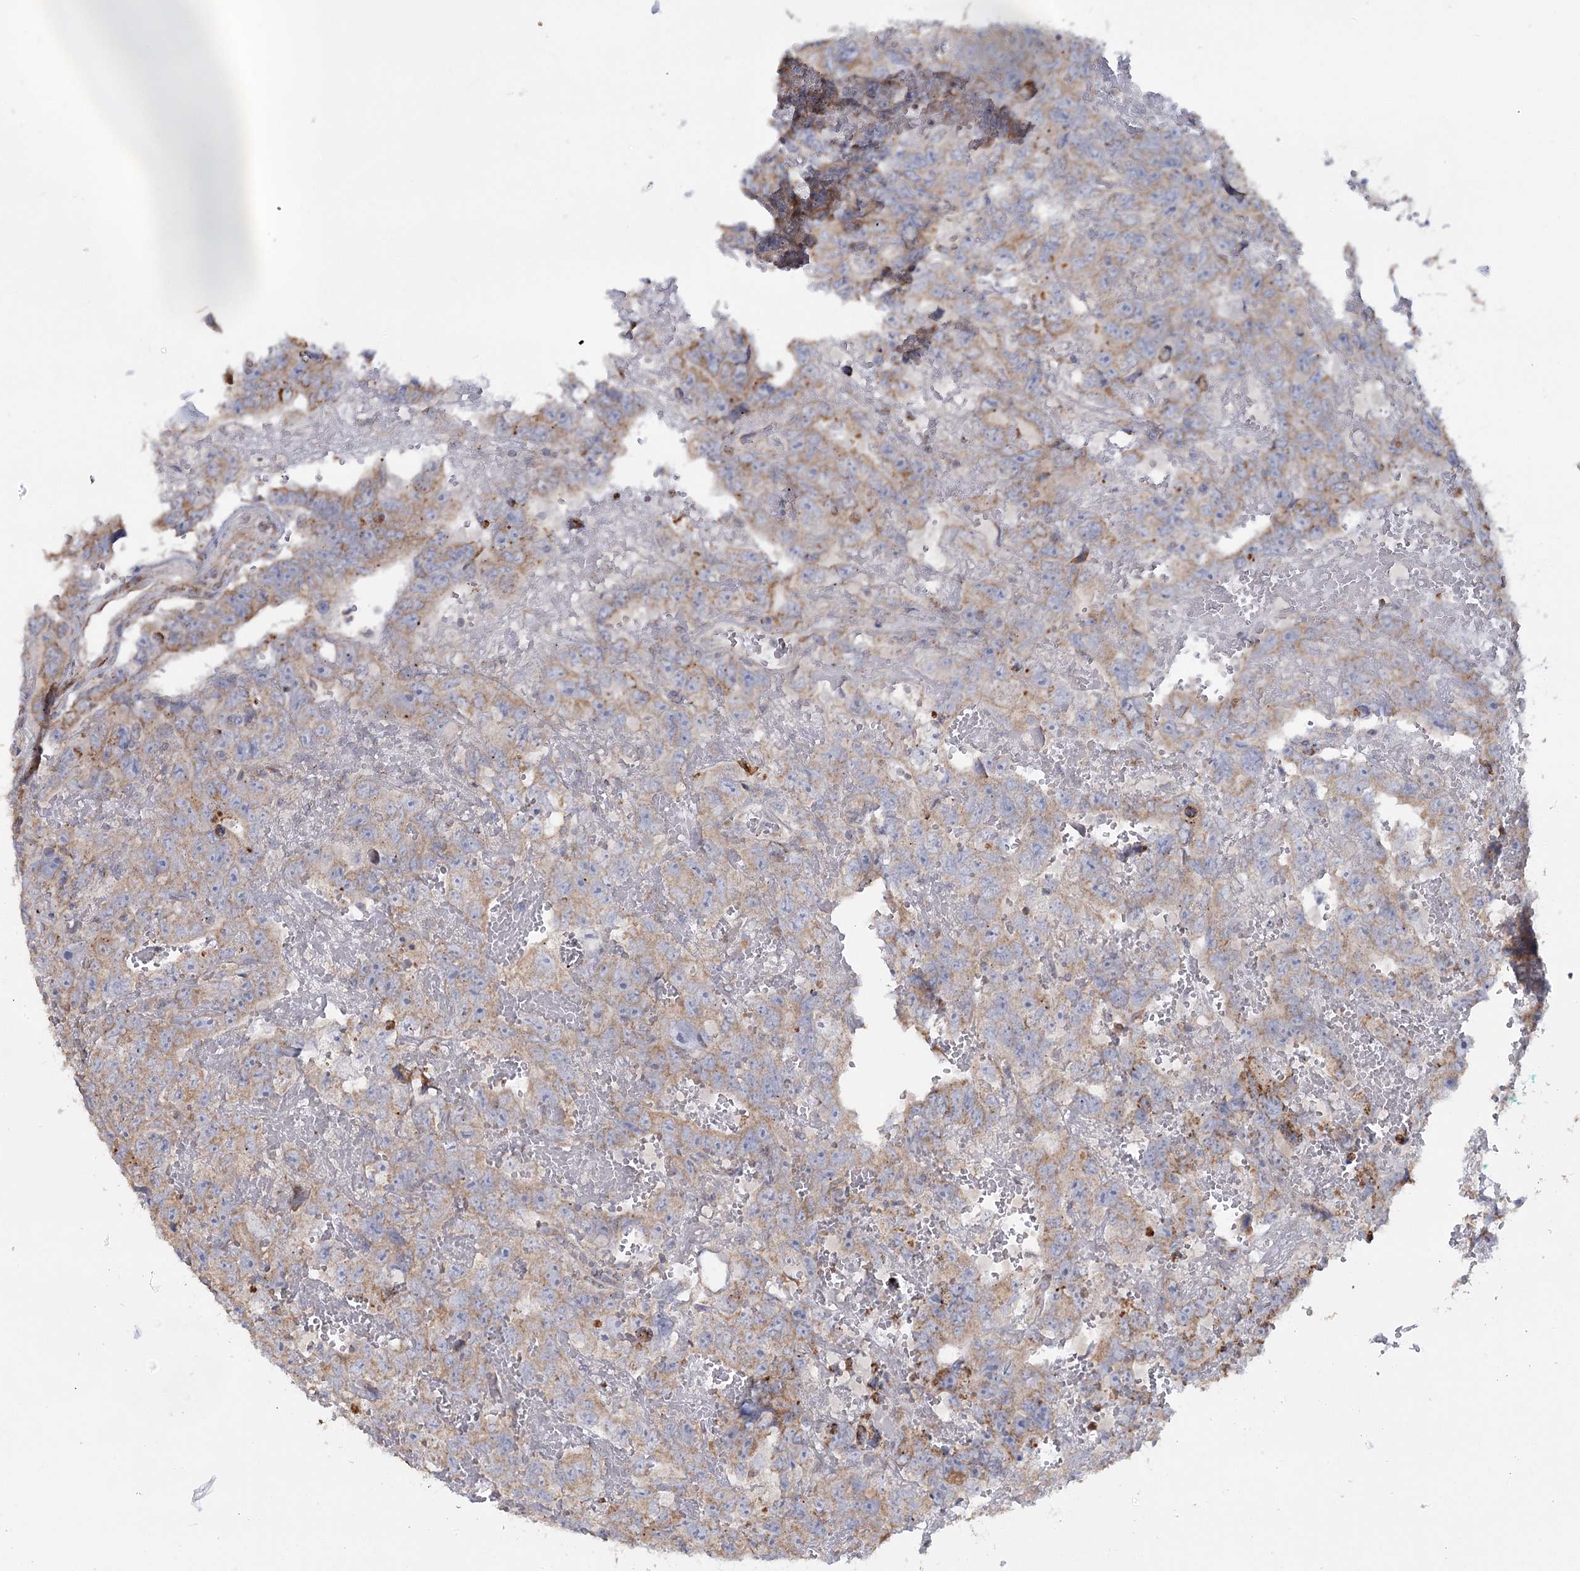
{"staining": {"intensity": "weak", "quantity": "25%-75%", "location": "cytoplasmic/membranous"}, "tissue": "testis cancer", "cell_type": "Tumor cells", "image_type": "cancer", "snomed": [{"axis": "morphology", "description": "Carcinoma, Embryonal, NOS"}, {"axis": "topography", "description": "Testis"}], "caption": "Approximately 25%-75% of tumor cells in testis cancer (embryonal carcinoma) reveal weak cytoplasmic/membranous protein staining as visualized by brown immunohistochemical staining.", "gene": "ACOX2", "patient": {"sex": "male", "age": 45}}